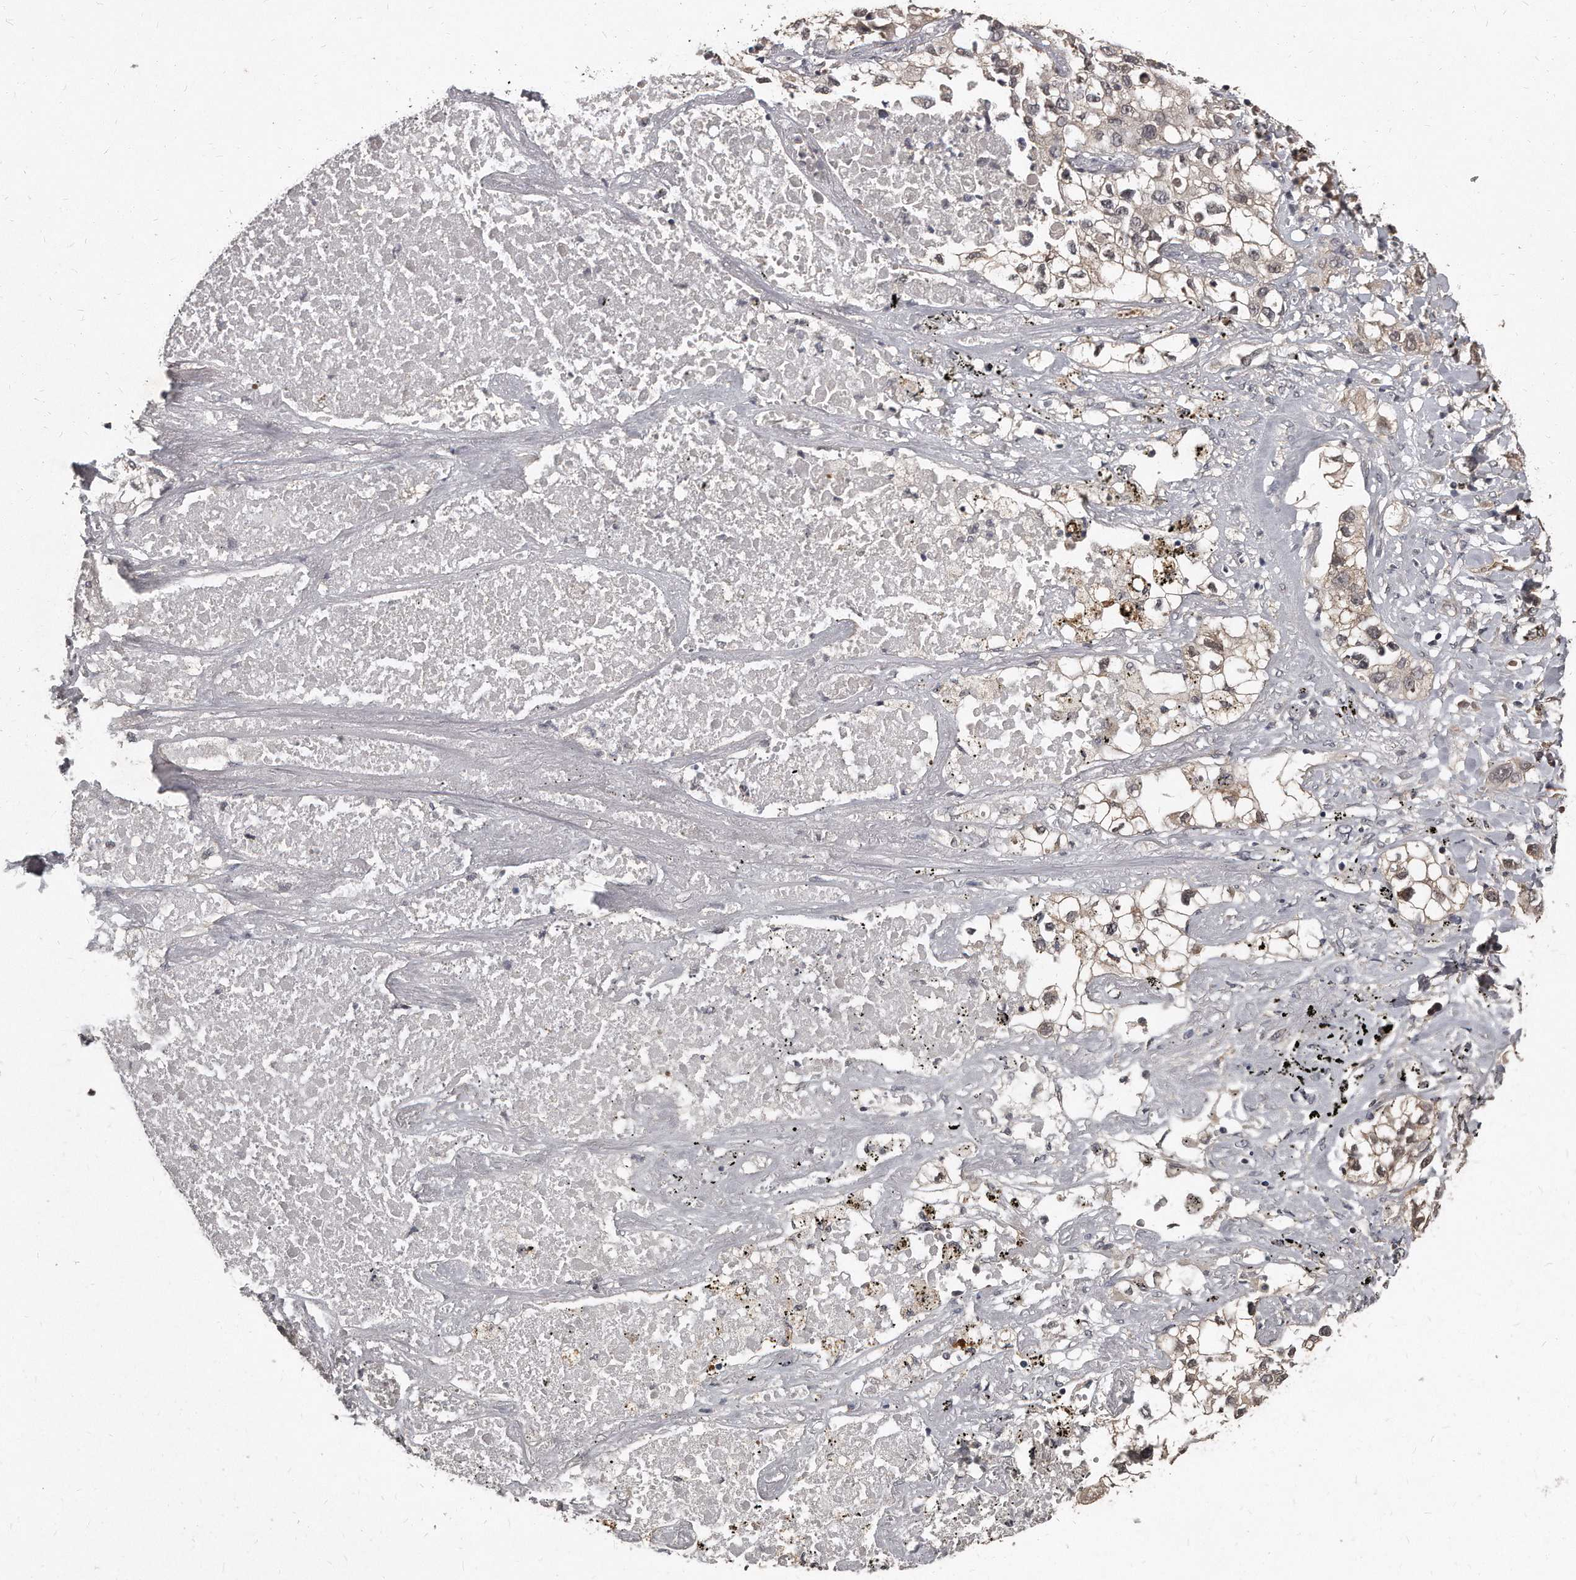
{"staining": {"intensity": "weak", "quantity": "<25%", "location": "cytoplasmic/membranous"}, "tissue": "lung cancer", "cell_type": "Tumor cells", "image_type": "cancer", "snomed": [{"axis": "morphology", "description": "Adenocarcinoma, NOS"}, {"axis": "topography", "description": "Lung"}], "caption": "High magnification brightfield microscopy of lung cancer (adenocarcinoma) stained with DAB (brown) and counterstained with hematoxylin (blue): tumor cells show no significant expression.", "gene": "GRB10", "patient": {"sex": "male", "age": 63}}